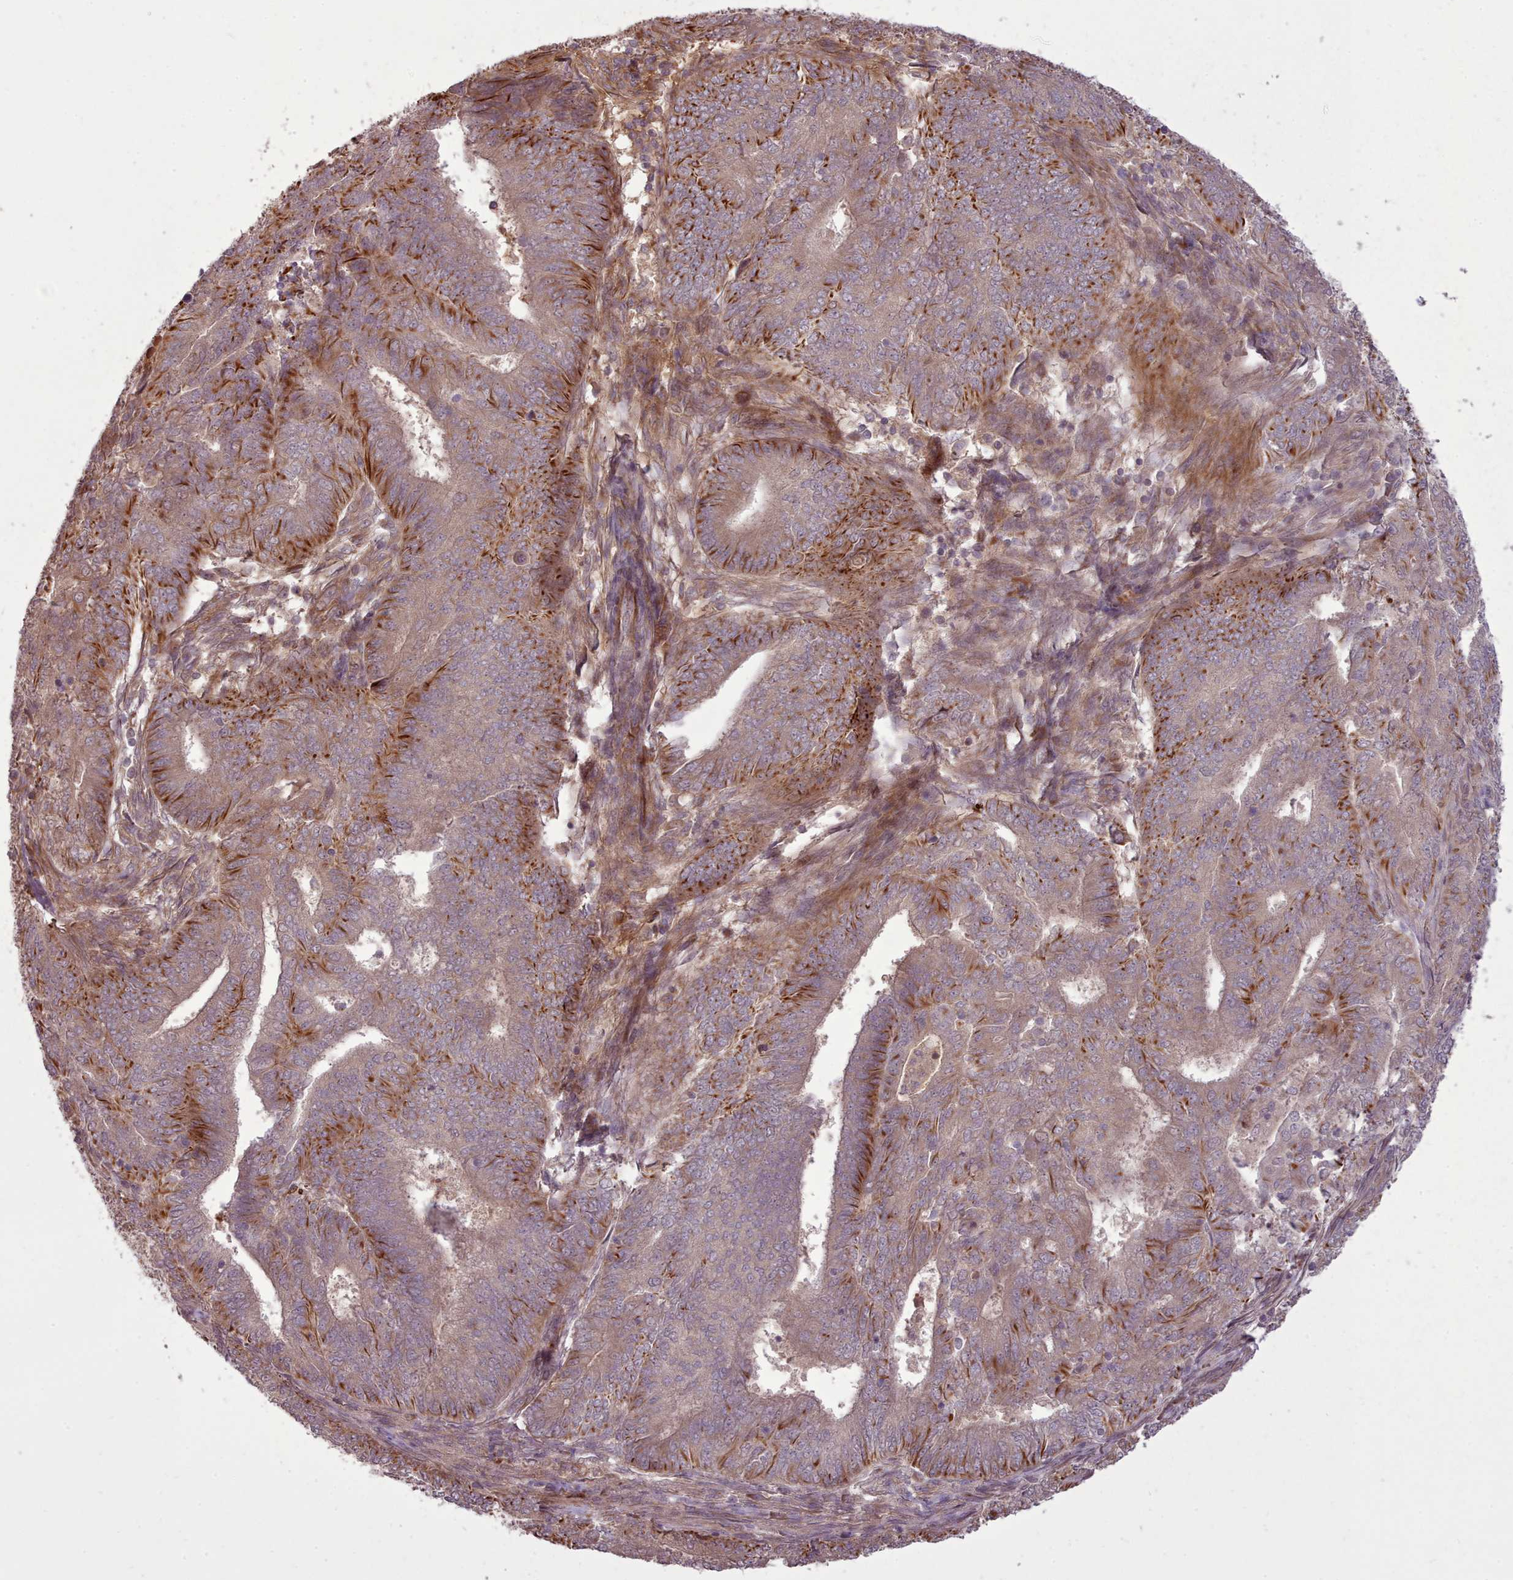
{"staining": {"intensity": "strong", "quantity": "25%-75%", "location": "cytoplasmic/membranous"}, "tissue": "endometrial cancer", "cell_type": "Tumor cells", "image_type": "cancer", "snomed": [{"axis": "morphology", "description": "Adenocarcinoma, NOS"}, {"axis": "topography", "description": "Endometrium"}], "caption": "Endometrial cancer tissue exhibits strong cytoplasmic/membranous expression in about 25%-75% of tumor cells, visualized by immunohistochemistry.", "gene": "GBGT1", "patient": {"sex": "female", "age": 62}}